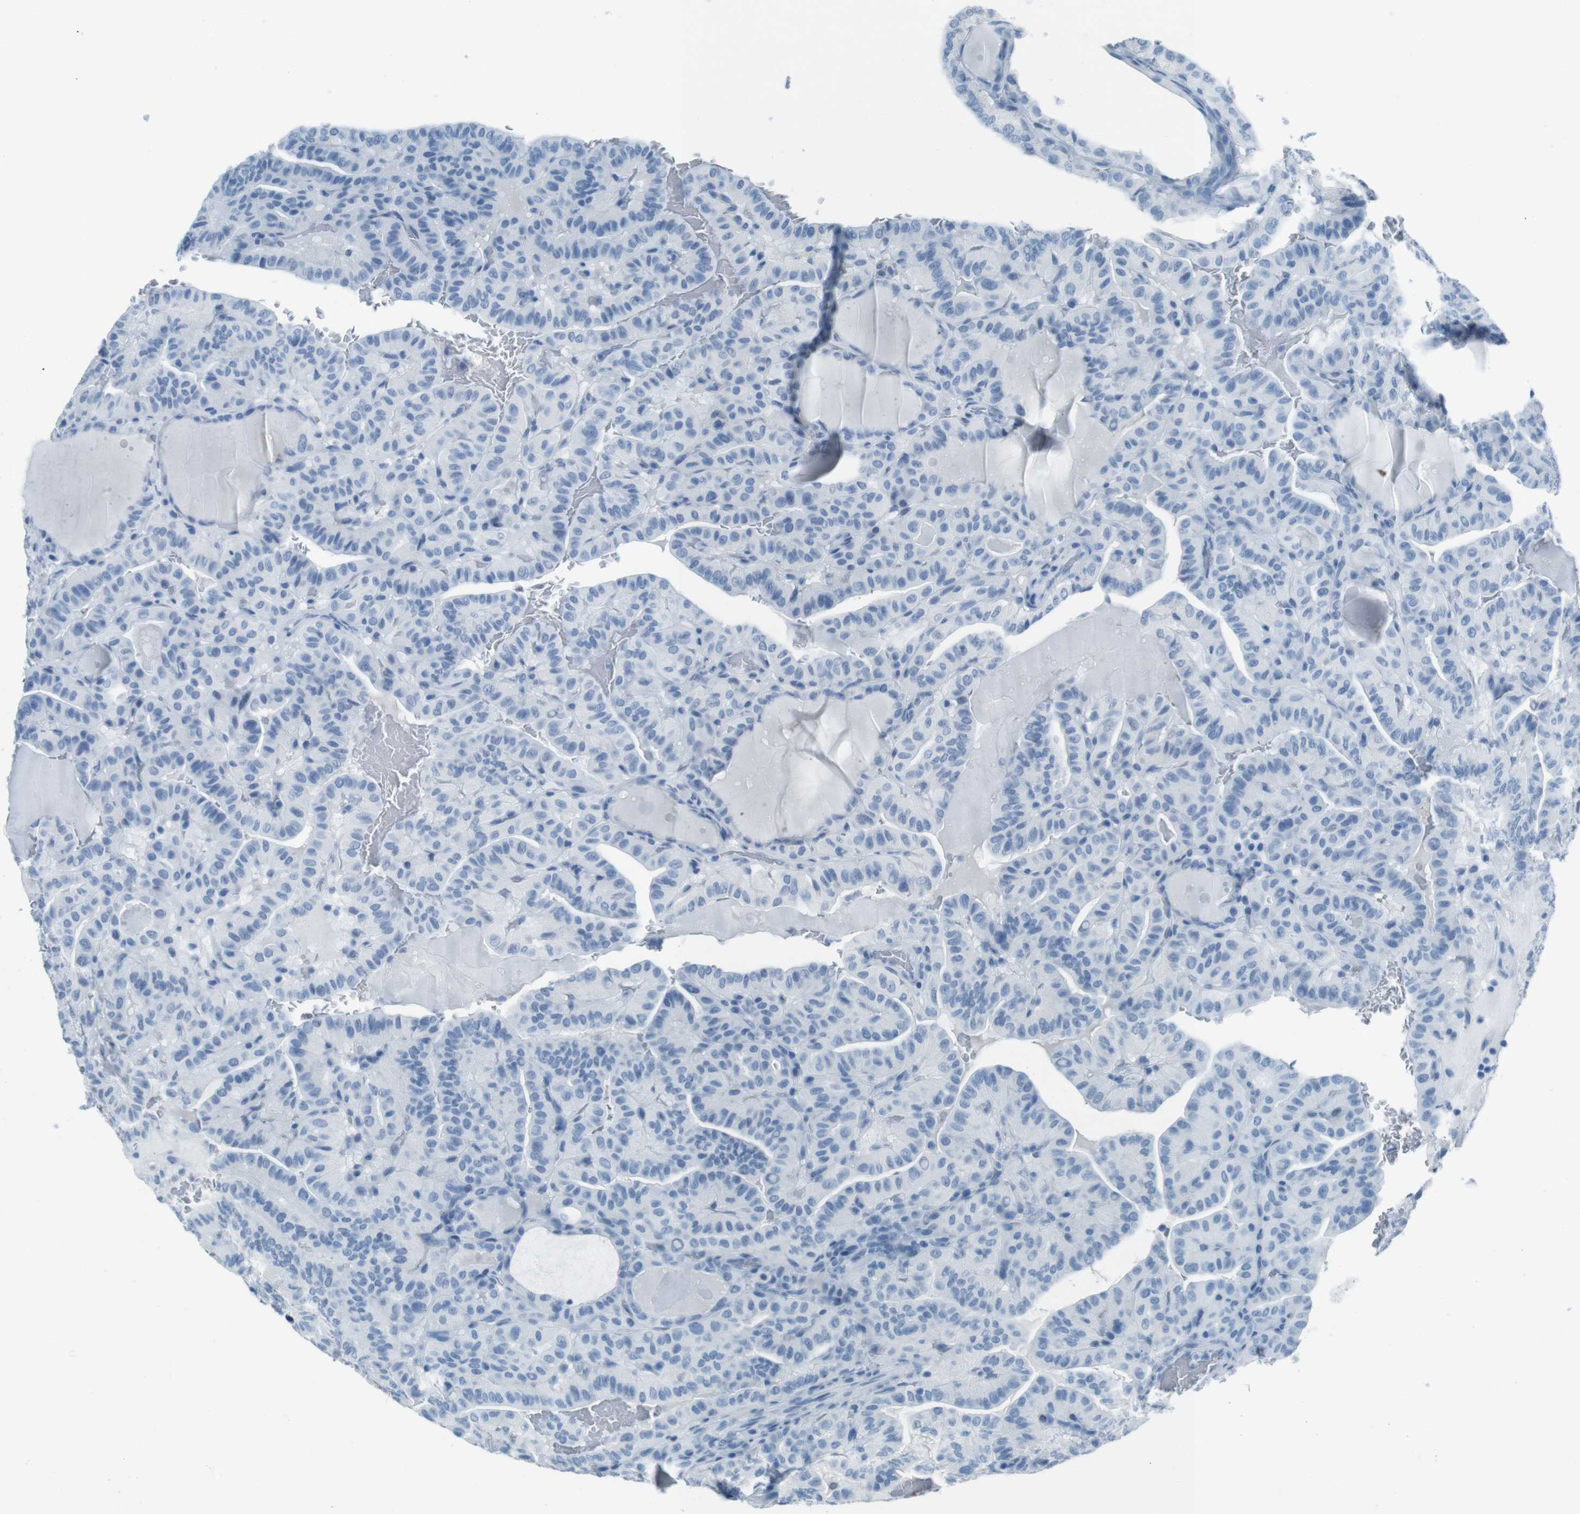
{"staining": {"intensity": "negative", "quantity": "none", "location": "none"}, "tissue": "thyroid cancer", "cell_type": "Tumor cells", "image_type": "cancer", "snomed": [{"axis": "morphology", "description": "Papillary adenocarcinoma, NOS"}, {"axis": "topography", "description": "Thyroid gland"}], "caption": "An immunohistochemistry histopathology image of thyroid papillary adenocarcinoma is shown. There is no staining in tumor cells of thyroid papillary adenocarcinoma.", "gene": "TMEM207", "patient": {"sex": "male", "age": 77}}